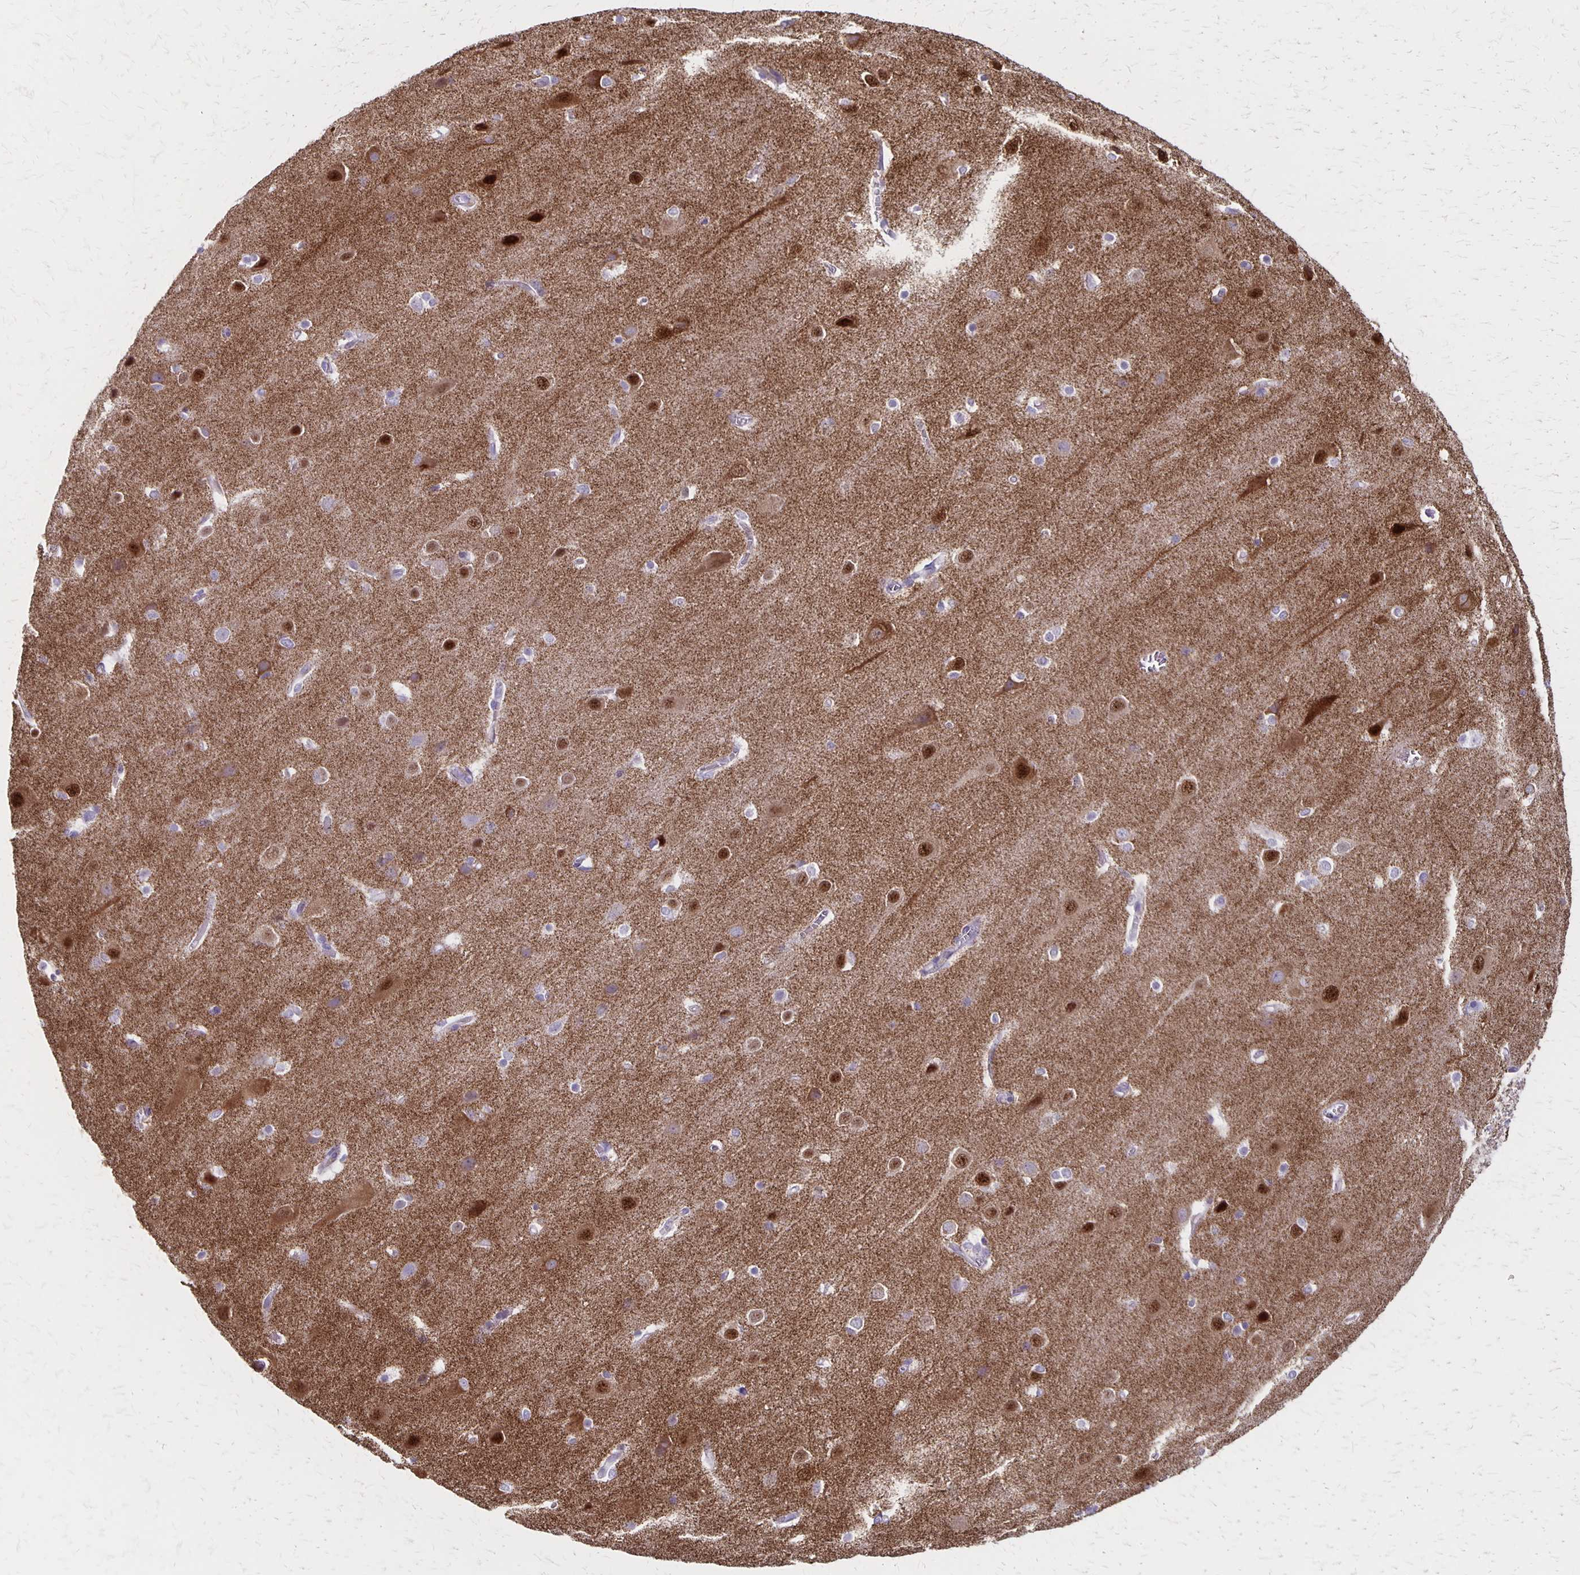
{"staining": {"intensity": "weak", "quantity": "25%-75%", "location": "cytoplasmic/membranous"}, "tissue": "cerebral cortex", "cell_type": "Endothelial cells", "image_type": "normal", "snomed": [{"axis": "morphology", "description": "Normal tissue, NOS"}, {"axis": "topography", "description": "Cerebral cortex"}], "caption": "Cerebral cortex stained with DAB (3,3'-diaminobenzidine) IHC displays low levels of weak cytoplasmic/membranous positivity in approximately 25%-75% of endothelial cells.", "gene": "HOMER1", "patient": {"sex": "male", "age": 37}}